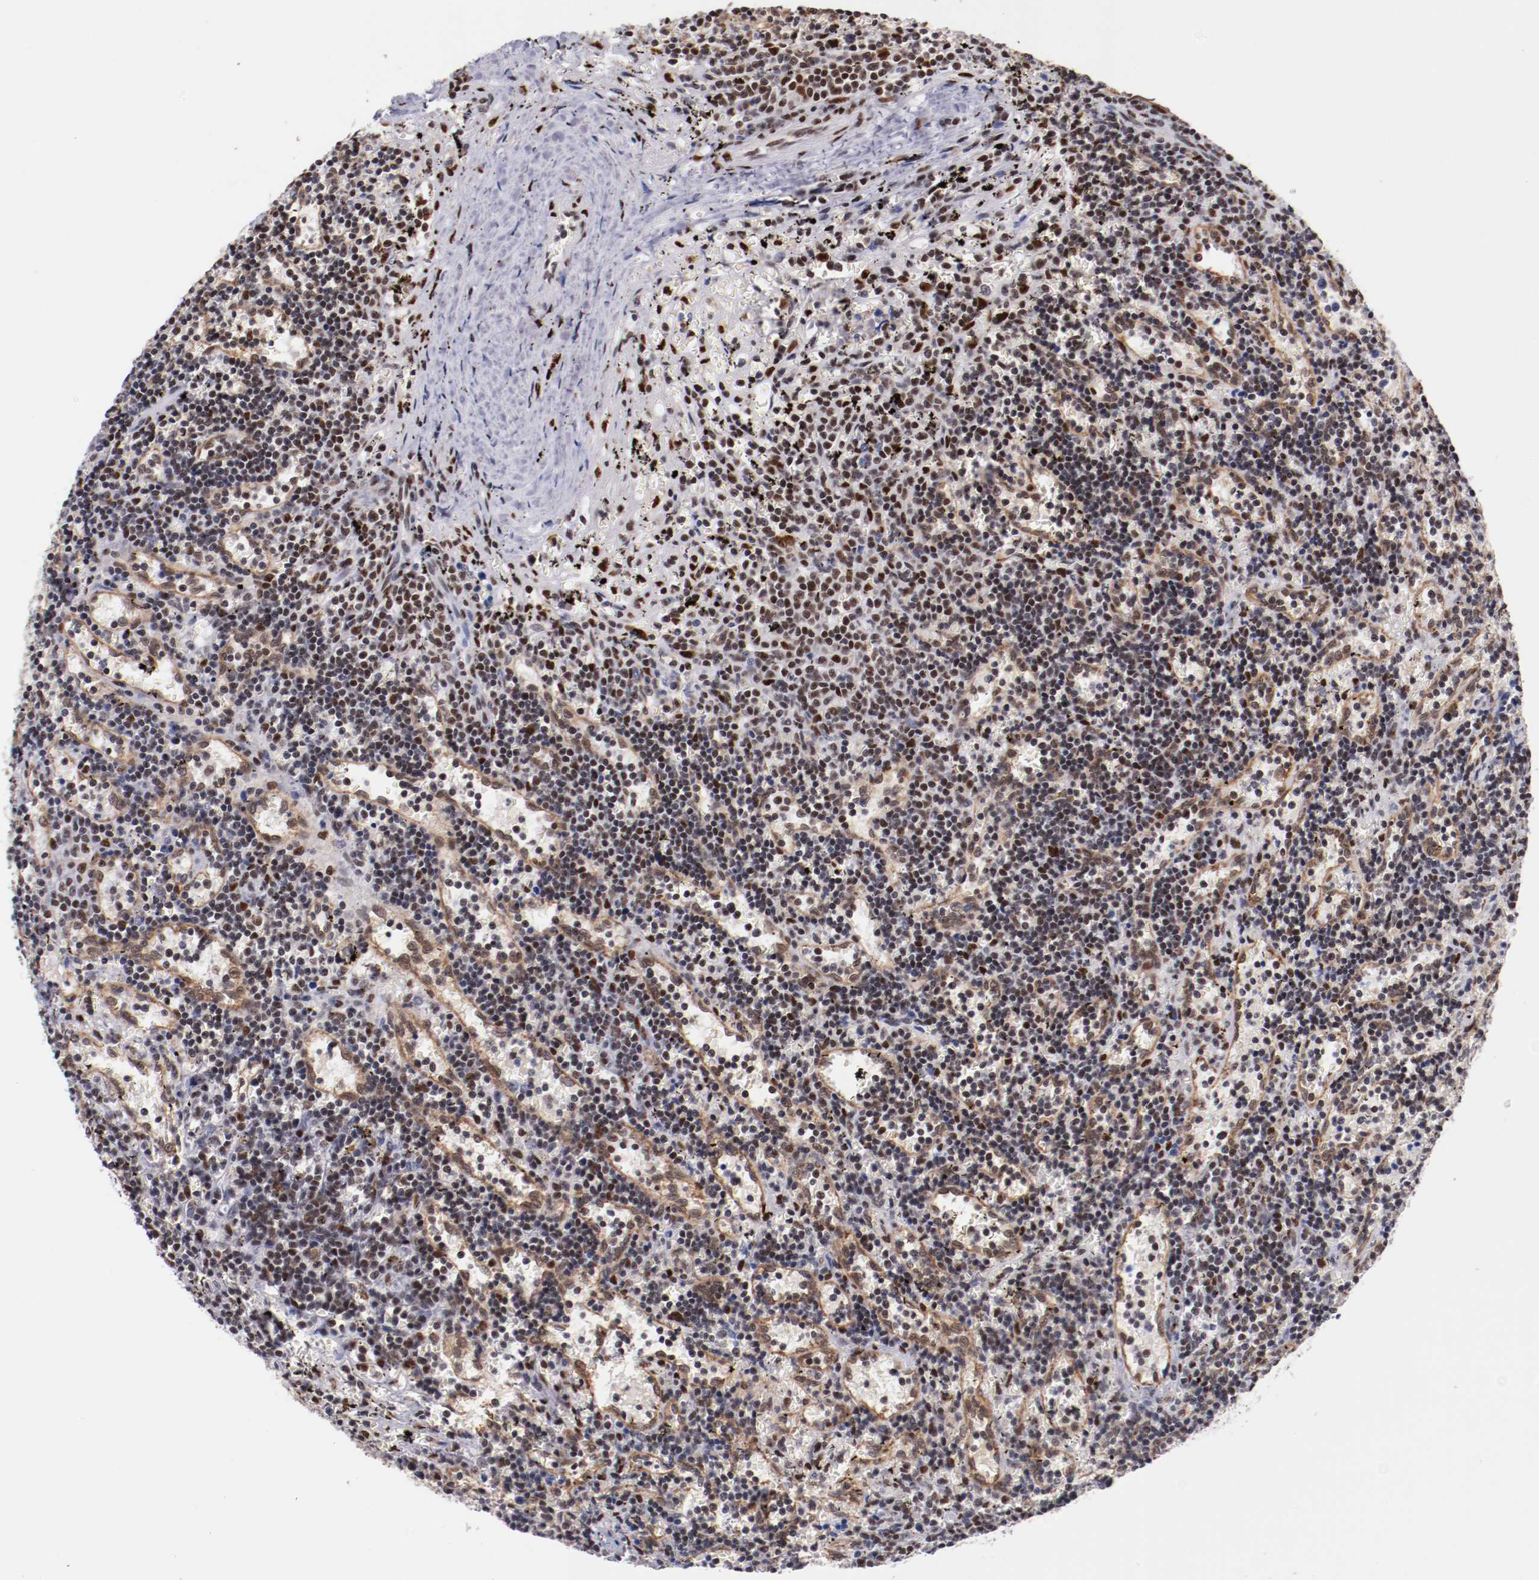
{"staining": {"intensity": "moderate", "quantity": "25%-75%", "location": "nuclear"}, "tissue": "lymphoma", "cell_type": "Tumor cells", "image_type": "cancer", "snomed": [{"axis": "morphology", "description": "Malignant lymphoma, non-Hodgkin's type, Low grade"}, {"axis": "topography", "description": "Spleen"}], "caption": "Protein expression analysis of human low-grade malignant lymphoma, non-Hodgkin's type reveals moderate nuclear expression in approximately 25%-75% of tumor cells.", "gene": "SRF", "patient": {"sex": "male", "age": 60}}